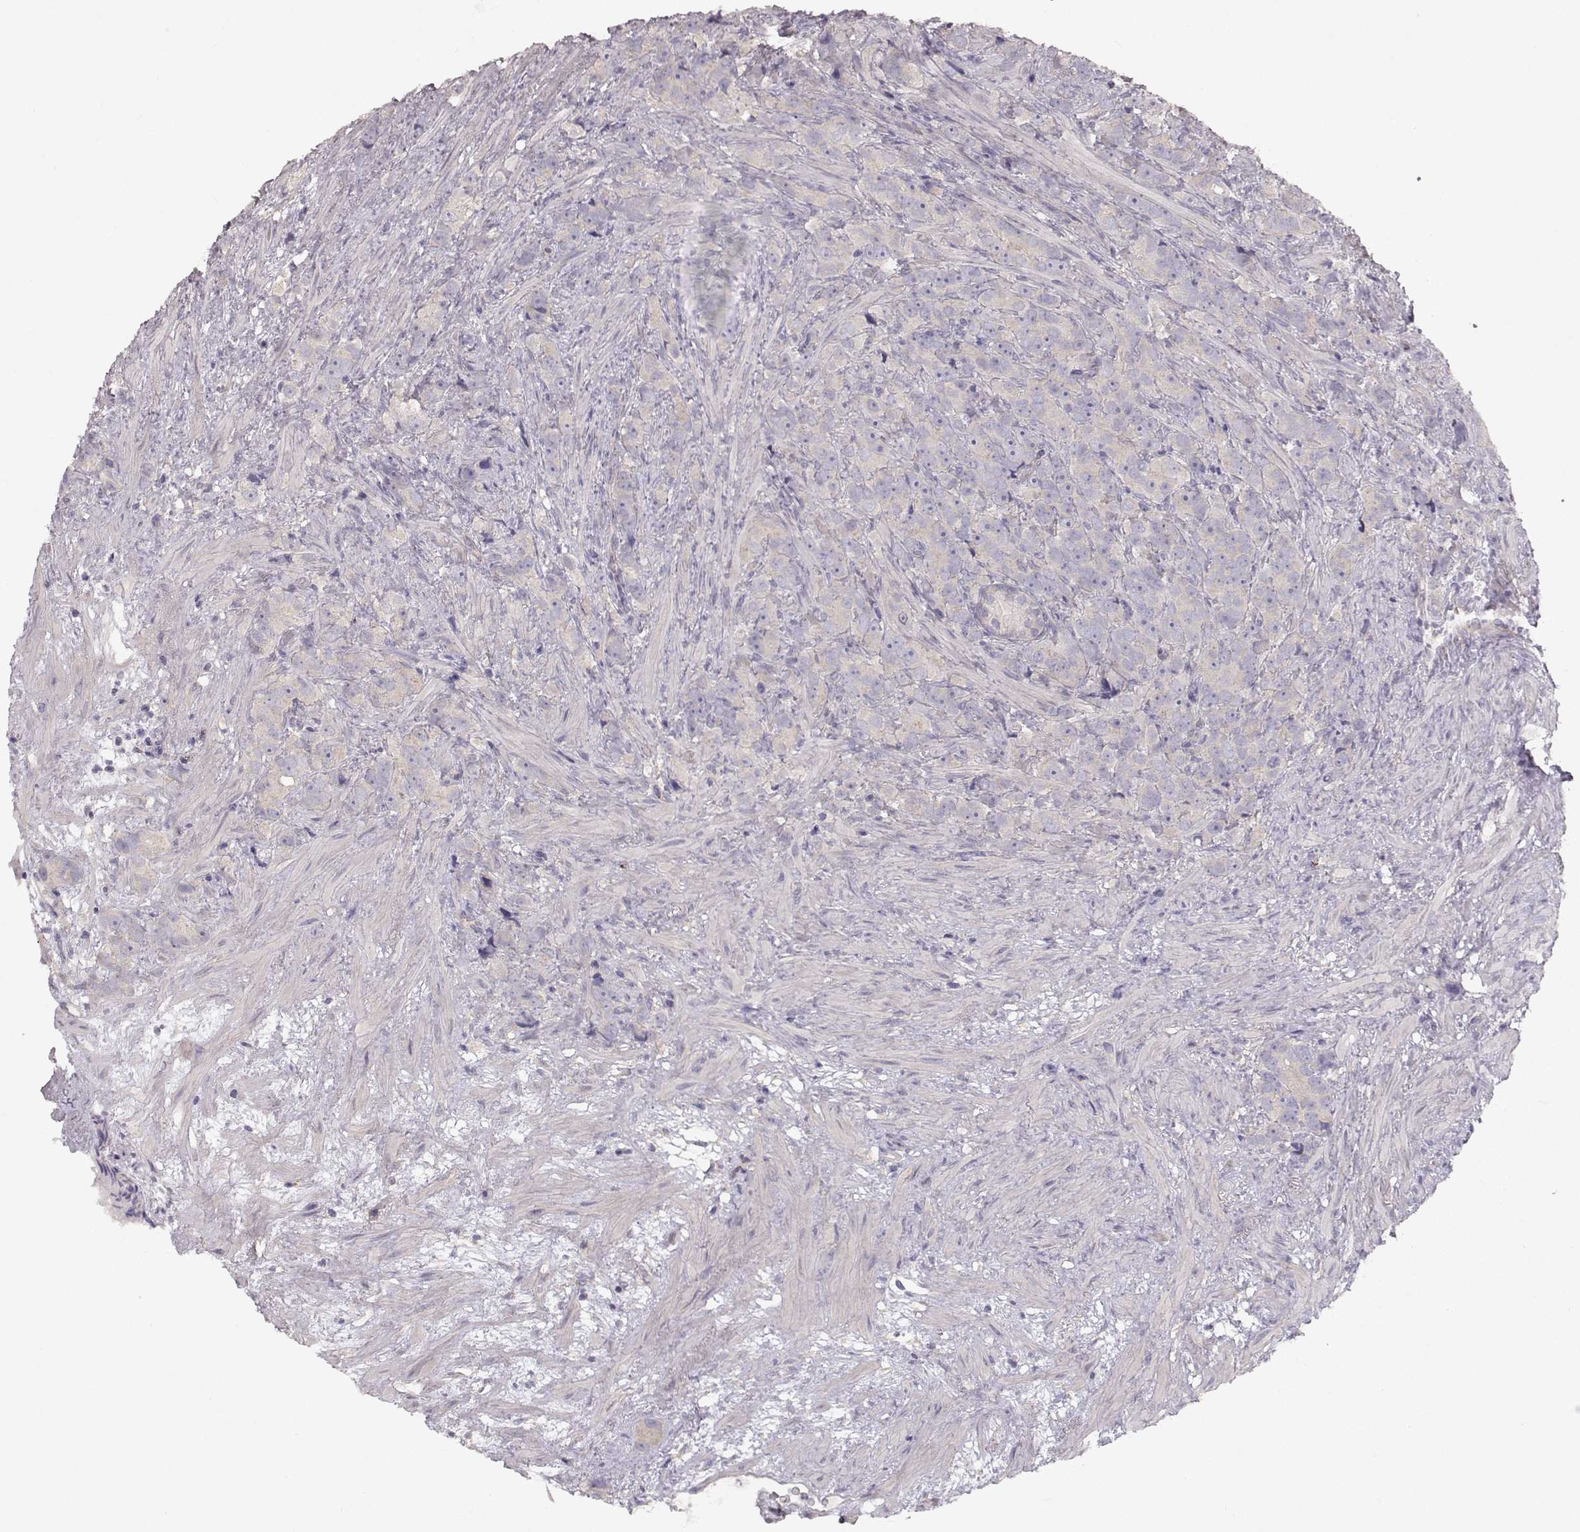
{"staining": {"intensity": "negative", "quantity": "none", "location": "none"}, "tissue": "prostate cancer", "cell_type": "Tumor cells", "image_type": "cancer", "snomed": [{"axis": "morphology", "description": "Adenocarcinoma, High grade"}, {"axis": "topography", "description": "Prostate"}], "caption": "The image demonstrates no significant positivity in tumor cells of prostate high-grade adenocarcinoma.", "gene": "ARHGAP8", "patient": {"sex": "male", "age": 90}}